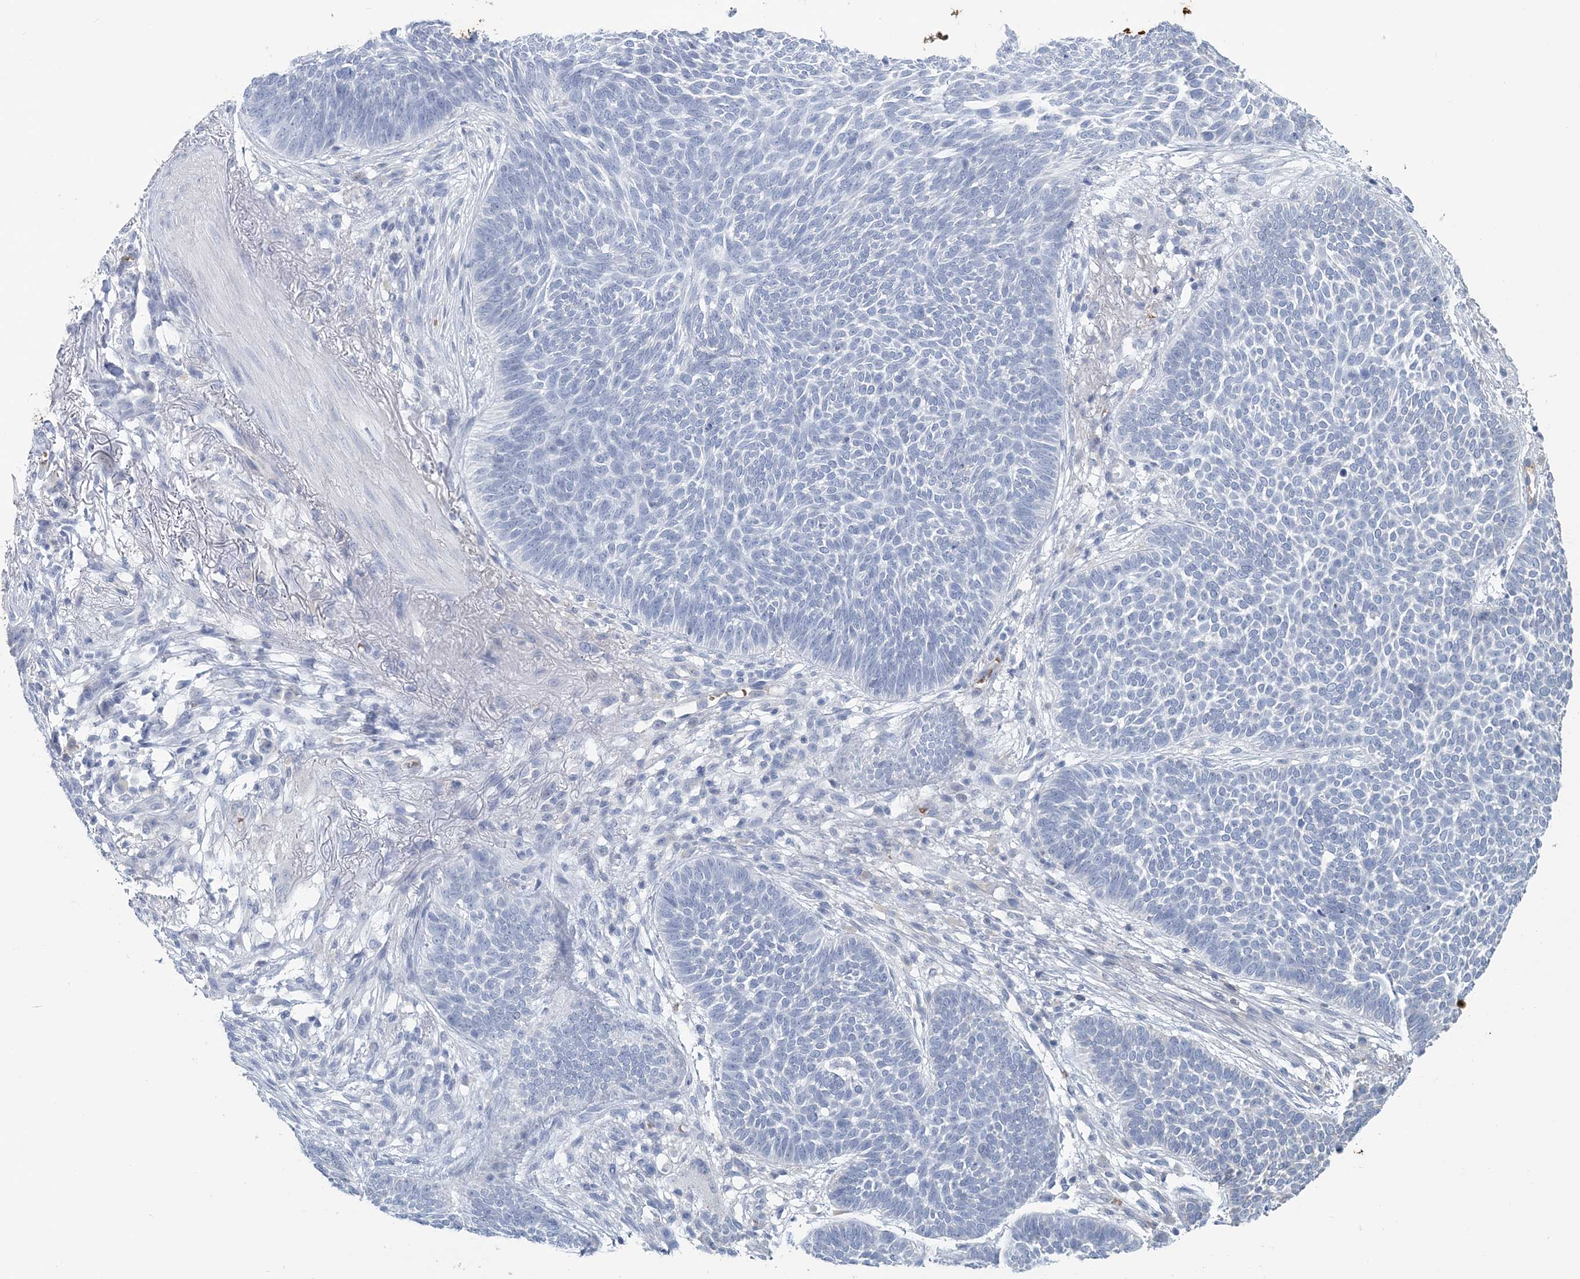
{"staining": {"intensity": "negative", "quantity": "none", "location": "none"}, "tissue": "skin cancer", "cell_type": "Tumor cells", "image_type": "cancer", "snomed": [{"axis": "morphology", "description": "Normal tissue, NOS"}, {"axis": "morphology", "description": "Basal cell carcinoma"}, {"axis": "topography", "description": "Skin"}], "caption": "High magnification brightfield microscopy of skin basal cell carcinoma stained with DAB (brown) and counterstained with hematoxylin (blue): tumor cells show no significant positivity.", "gene": "HBD", "patient": {"sex": "male", "age": 64}}